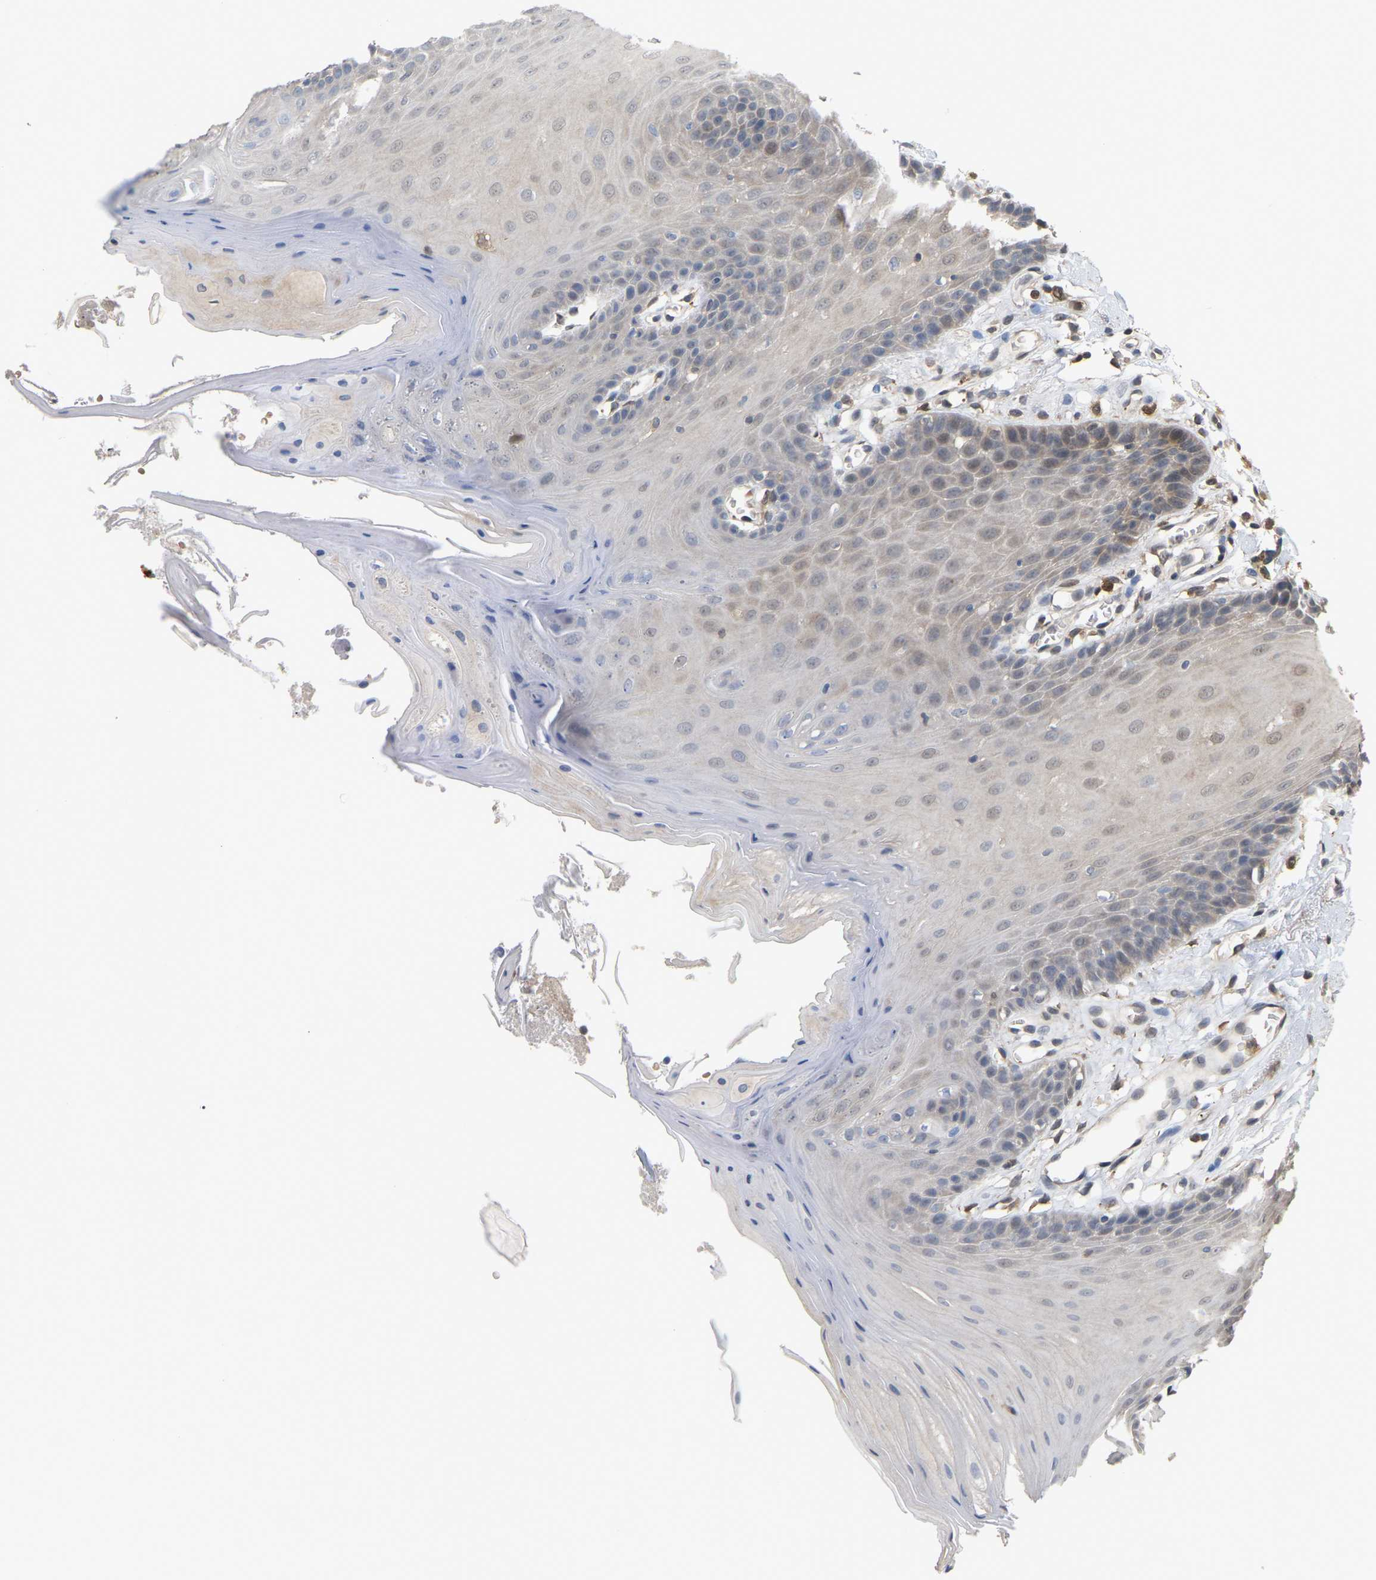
{"staining": {"intensity": "weak", "quantity": "25%-75%", "location": "cytoplasmic/membranous"}, "tissue": "oral mucosa", "cell_type": "Squamous epithelial cells", "image_type": "normal", "snomed": [{"axis": "morphology", "description": "Normal tissue, NOS"}, {"axis": "morphology", "description": "Squamous cell carcinoma, NOS"}, {"axis": "topography", "description": "Oral tissue"}, {"axis": "topography", "description": "Head-Neck"}], "caption": "Approximately 25%-75% of squamous epithelial cells in benign human oral mucosa show weak cytoplasmic/membranous protein expression as visualized by brown immunohistochemical staining.", "gene": "MTPN", "patient": {"sex": "male", "age": 71}}